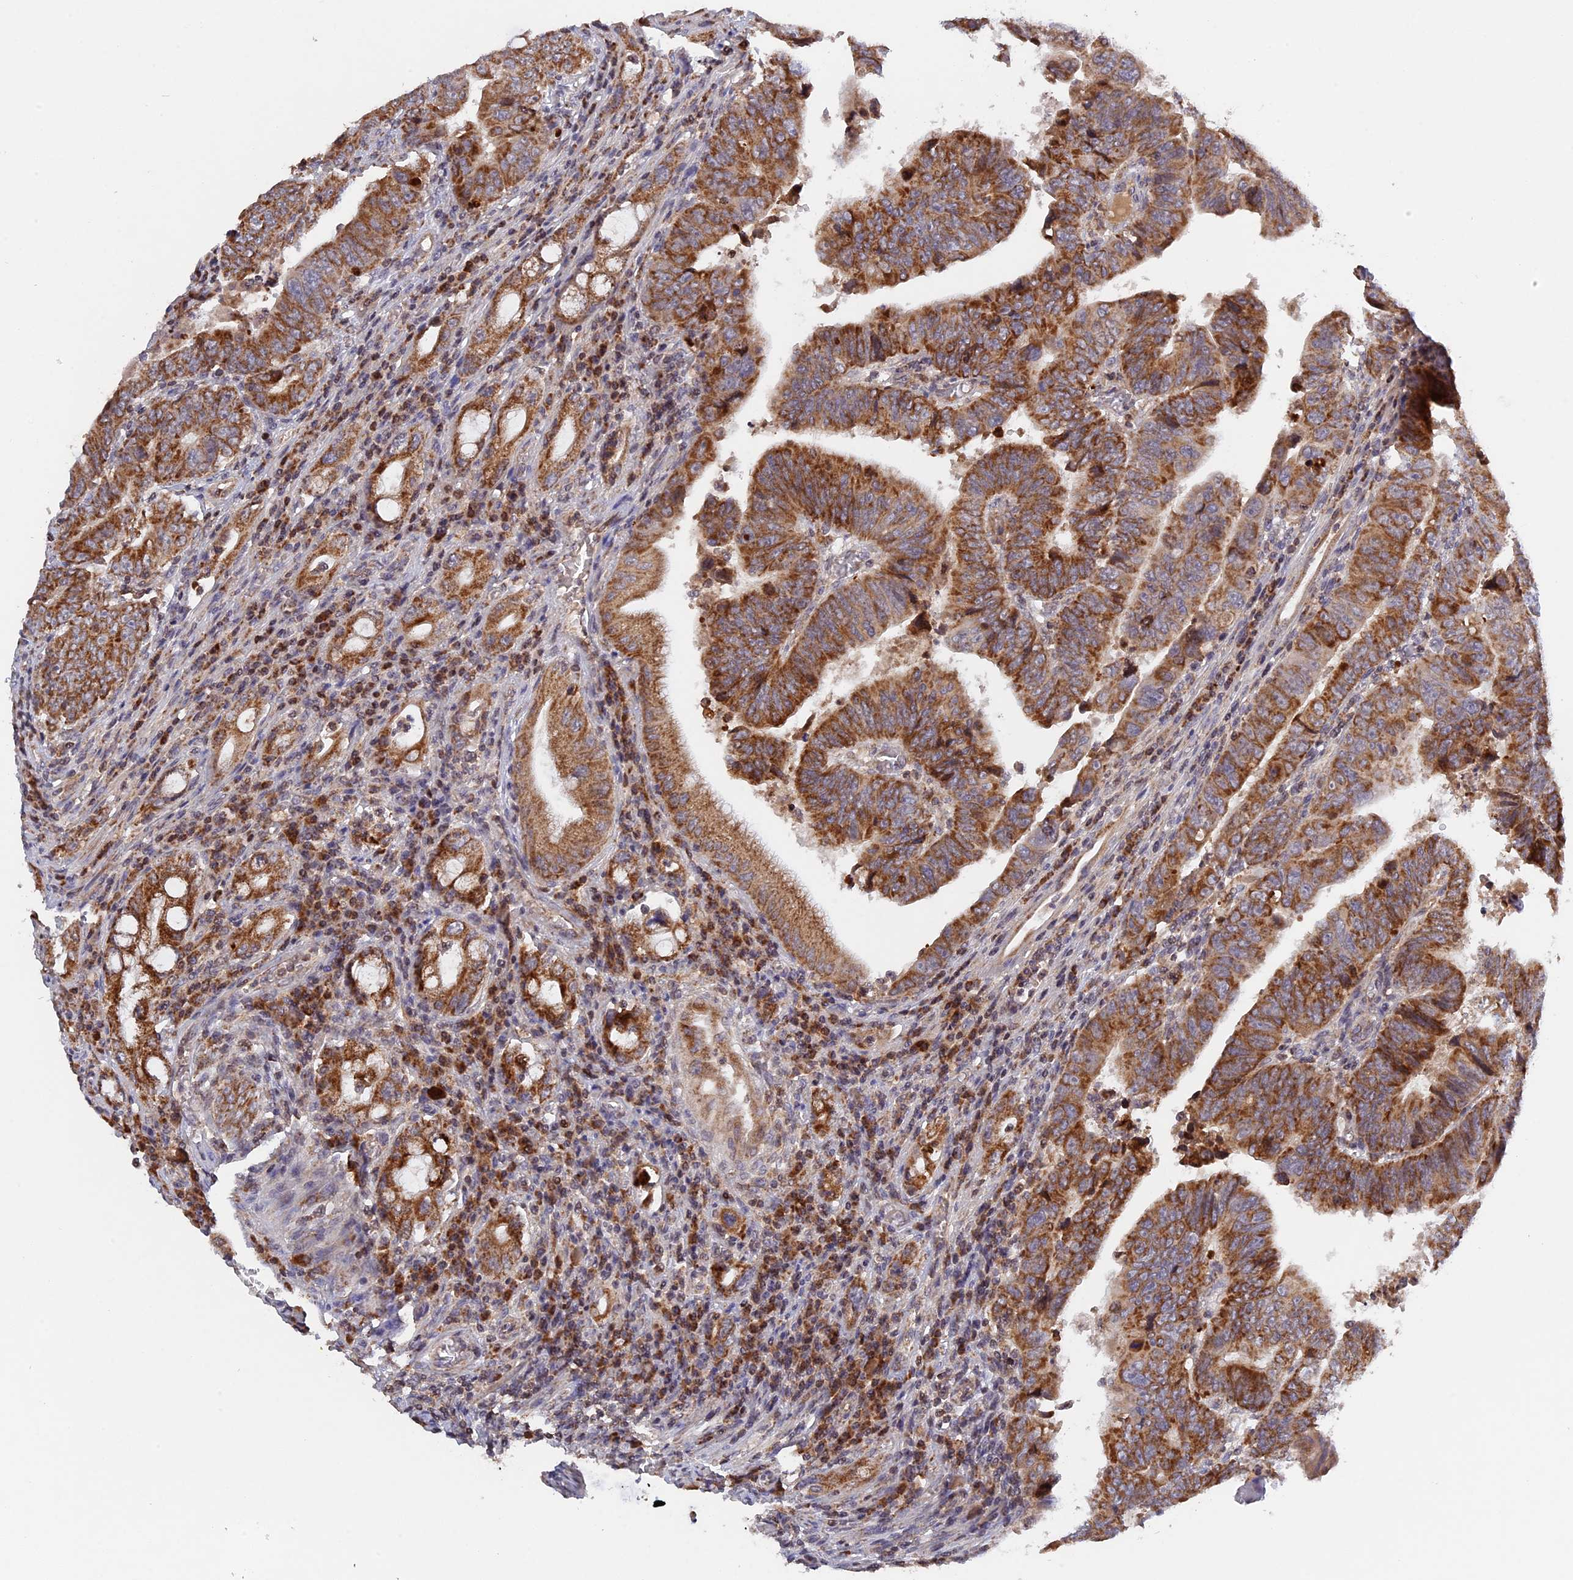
{"staining": {"intensity": "moderate", "quantity": ">75%", "location": "cytoplasmic/membranous"}, "tissue": "colorectal cancer", "cell_type": "Tumor cells", "image_type": "cancer", "snomed": [{"axis": "morphology", "description": "Normal tissue, NOS"}, {"axis": "morphology", "description": "Adenocarcinoma, NOS"}, {"axis": "topography", "description": "Rectum"}], "caption": "Brown immunohistochemical staining in human colorectal adenocarcinoma reveals moderate cytoplasmic/membranous staining in about >75% of tumor cells.", "gene": "MPV17L", "patient": {"sex": "female", "age": 65}}